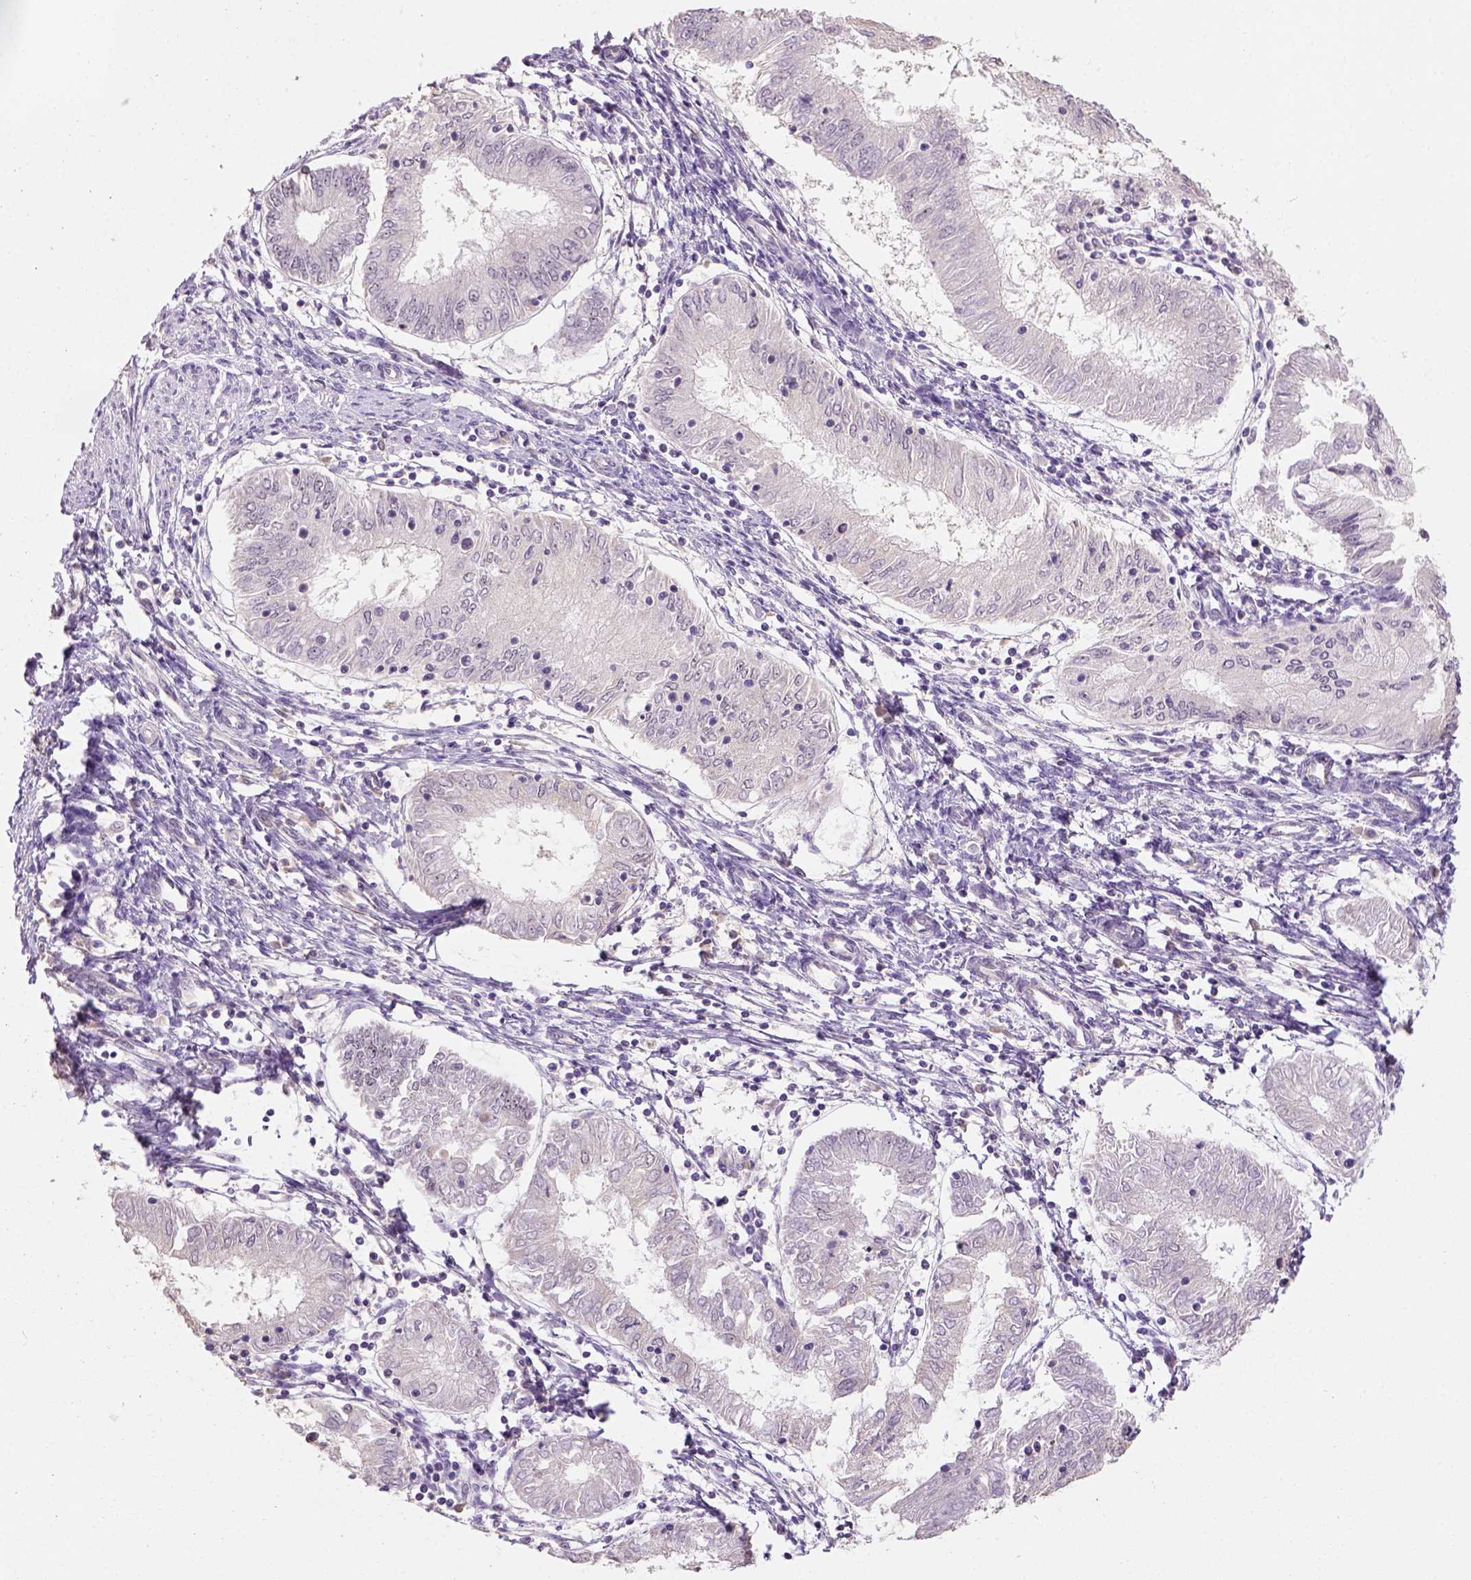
{"staining": {"intensity": "negative", "quantity": "none", "location": "none"}, "tissue": "endometrial cancer", "cell_type": "Tumor cells", "image_type": "cancer", "snomed": [{"axis": "morphology", "description": "Adenocarcinoma, NOS"}, {"axis": "topography", "description": "Endometrium"}], "caption": "Tumor cells show no significant protein staining in endometrial adenocarcinoma. (Immunohistochemistry (ihc), brightfield microscopy, high magnification).", "gene": "DDX50", "patient": {"sex": "female", "age": 68}}